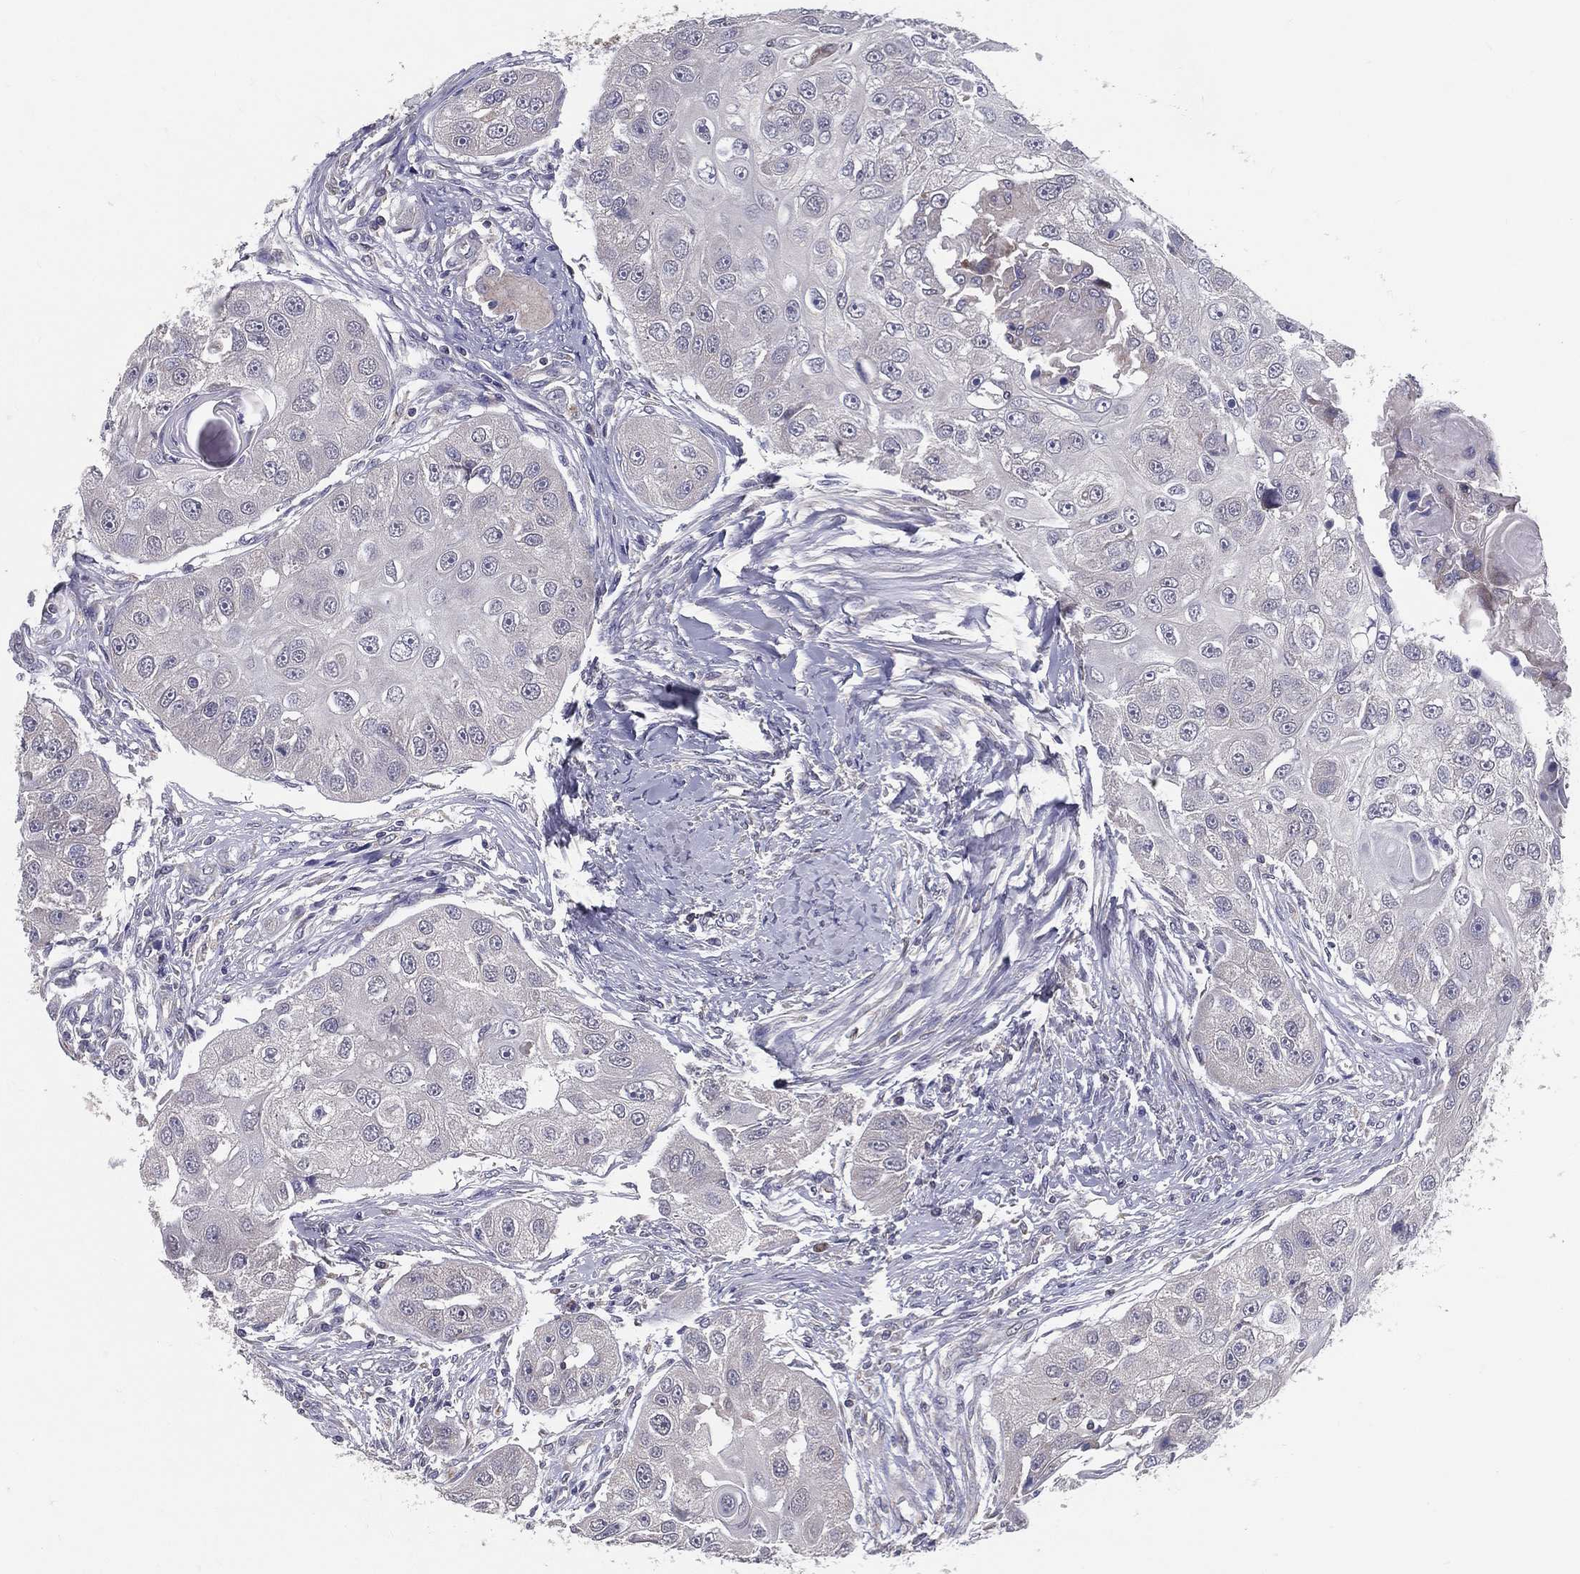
{"staining": {"intensity": "negative", "quantity": "none", "location": "none"}, "tissue": "head and neck cancer", "cell_type": "Tumor cells", "image_type": "cancer", "snomed": [{"axis": "morphology", "description": "Normal tissue, NOS"}, {"axis": "morphology", "description": "Squamous cell carcinoma, NOS"}, {"axis": "topography", "description": "Skeletal muscle"}, {"axis": "topography", "description": "Head-Neck"}], "caption": "IHC of squamous cell carcinoma (head and neck) displays no expression in tumor cells.", "gene": "PCSK1", "patient": {"sex": "male", "age": 51}}